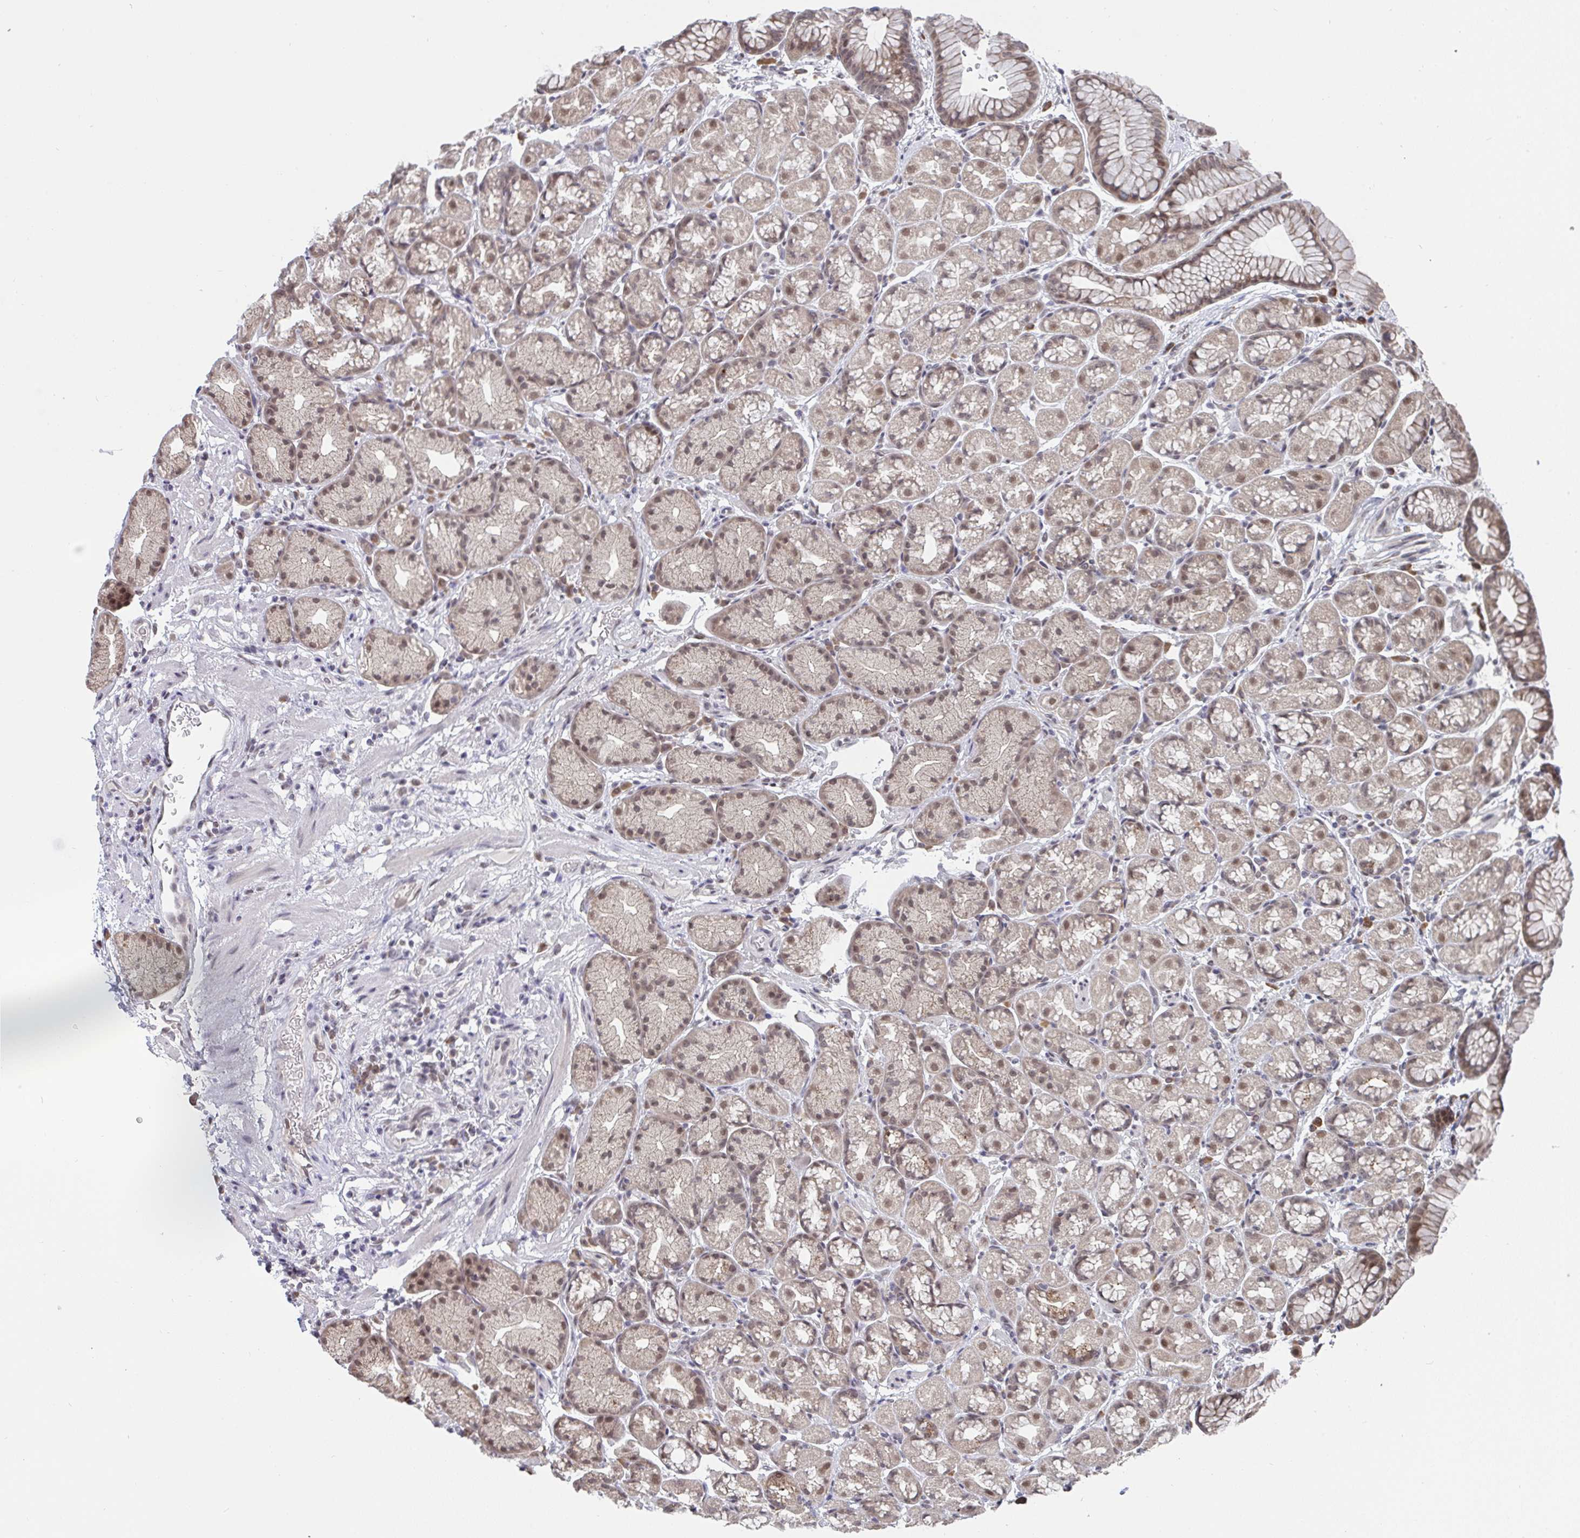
{"staining": {"intensity": "moderate", "quantity": ">75%", "location": "nuclear"}, "tissue": "stomach", "cell_type": "Glandular cells", "image_type": "normal", "snomed": [{"axis": "morphology", "description": "Normal tissue, NOS"}, {"axis": "topography", "description": "Stomach, lower"}], "caption": "Immunohistochemical staining of unremarkable stomach demonstrates >75% levels of moderate nuclear protein expression in about >75% of glandular cells.", "gene": "JMJD1C", "patient": {"sex": "male", "age": 67}}